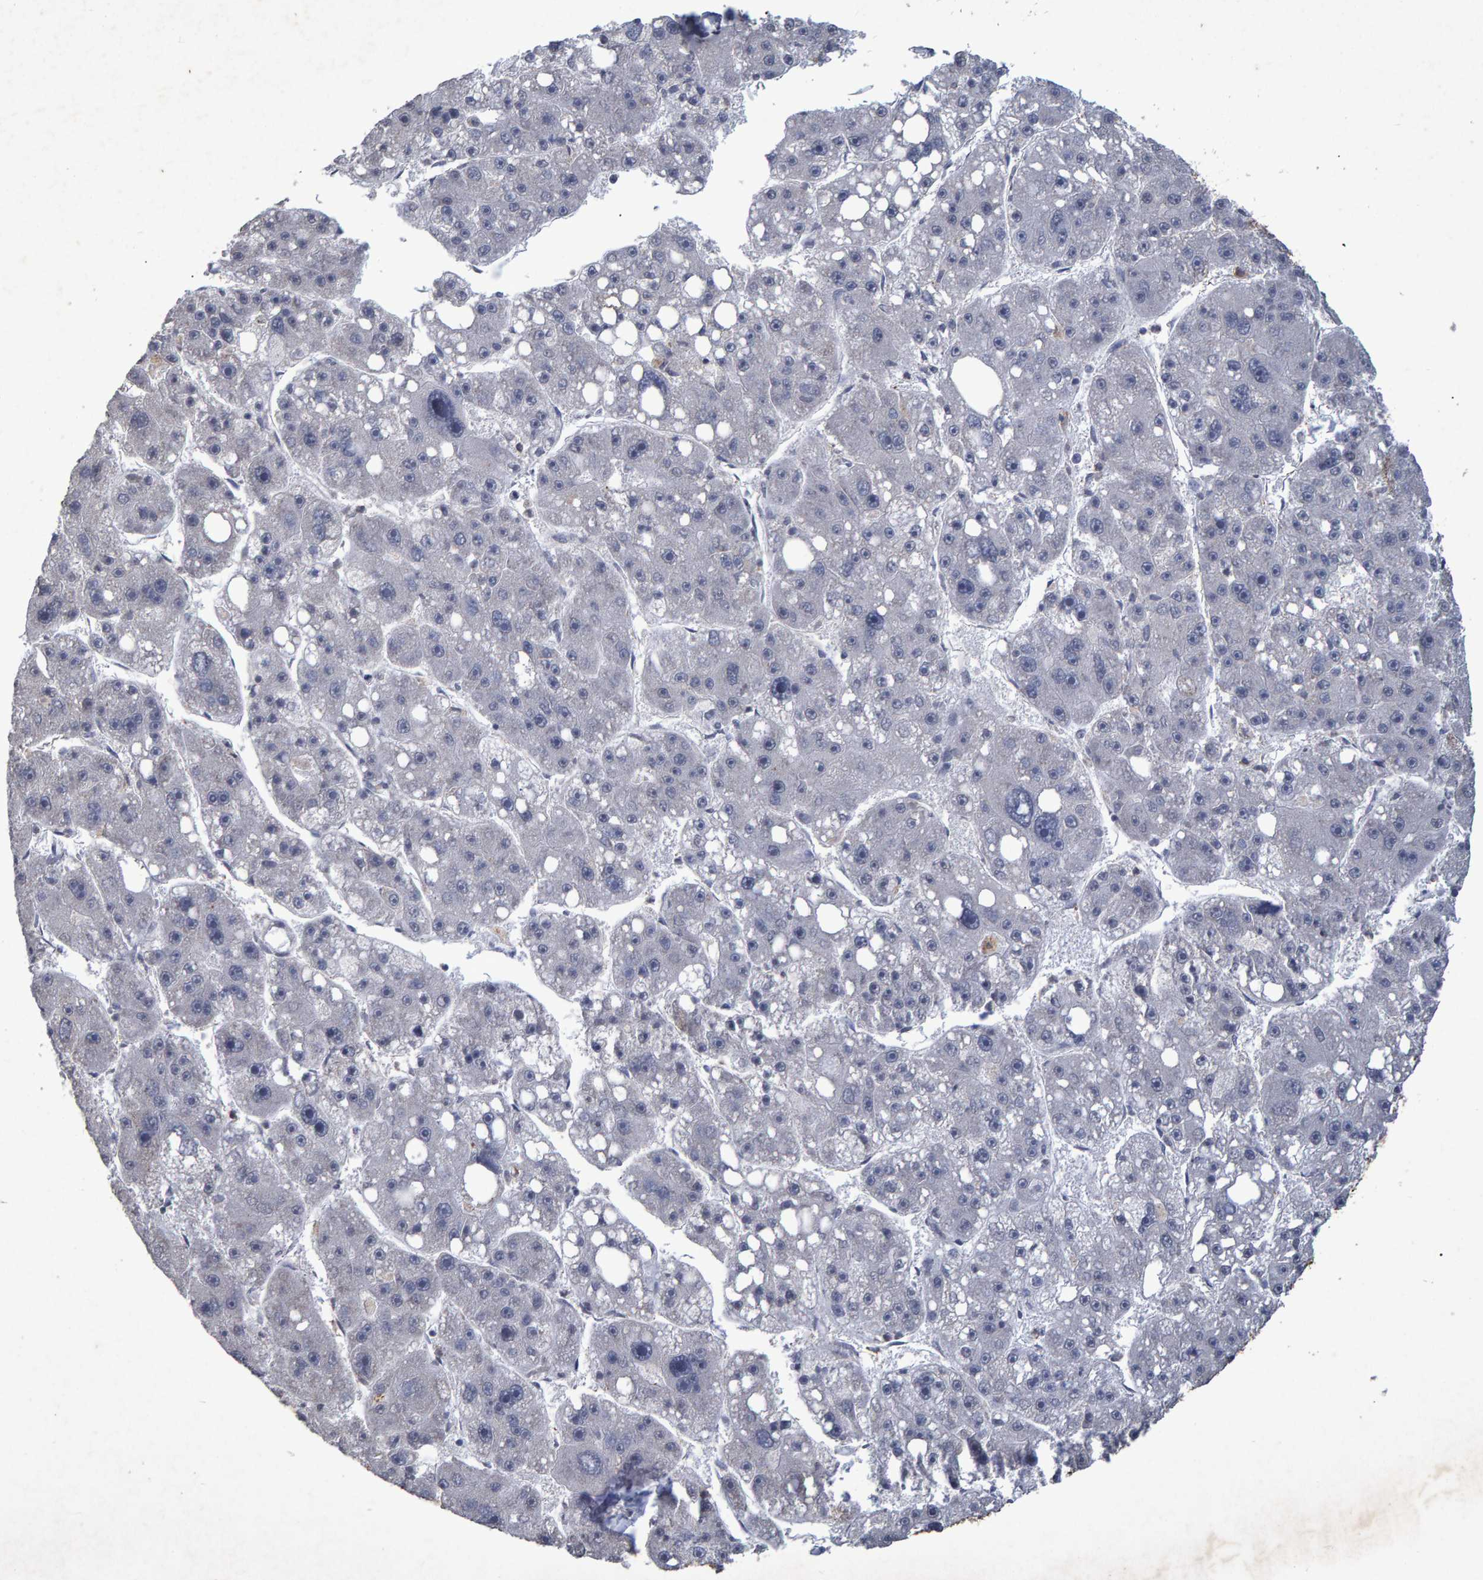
{"staining": {"intensity": "negative", "quantity": "none", "location": "none"}, "tissue": "liver cancer", "cell_type": "Tumor cells", "image_type": "cancer", "snomed": [{"axis": "morphology", "description": "Carcinoma, Hepatocellular, NOS"}, {"axis": "topography", "description": "Liver"}], "caption": "A high-resolution image shows immunohistochemistry staining of liver cancer, which exhibits no significant expression in tumor cells.", "gene": "GALC", "patient": {"sex": "female", "age": 61}}